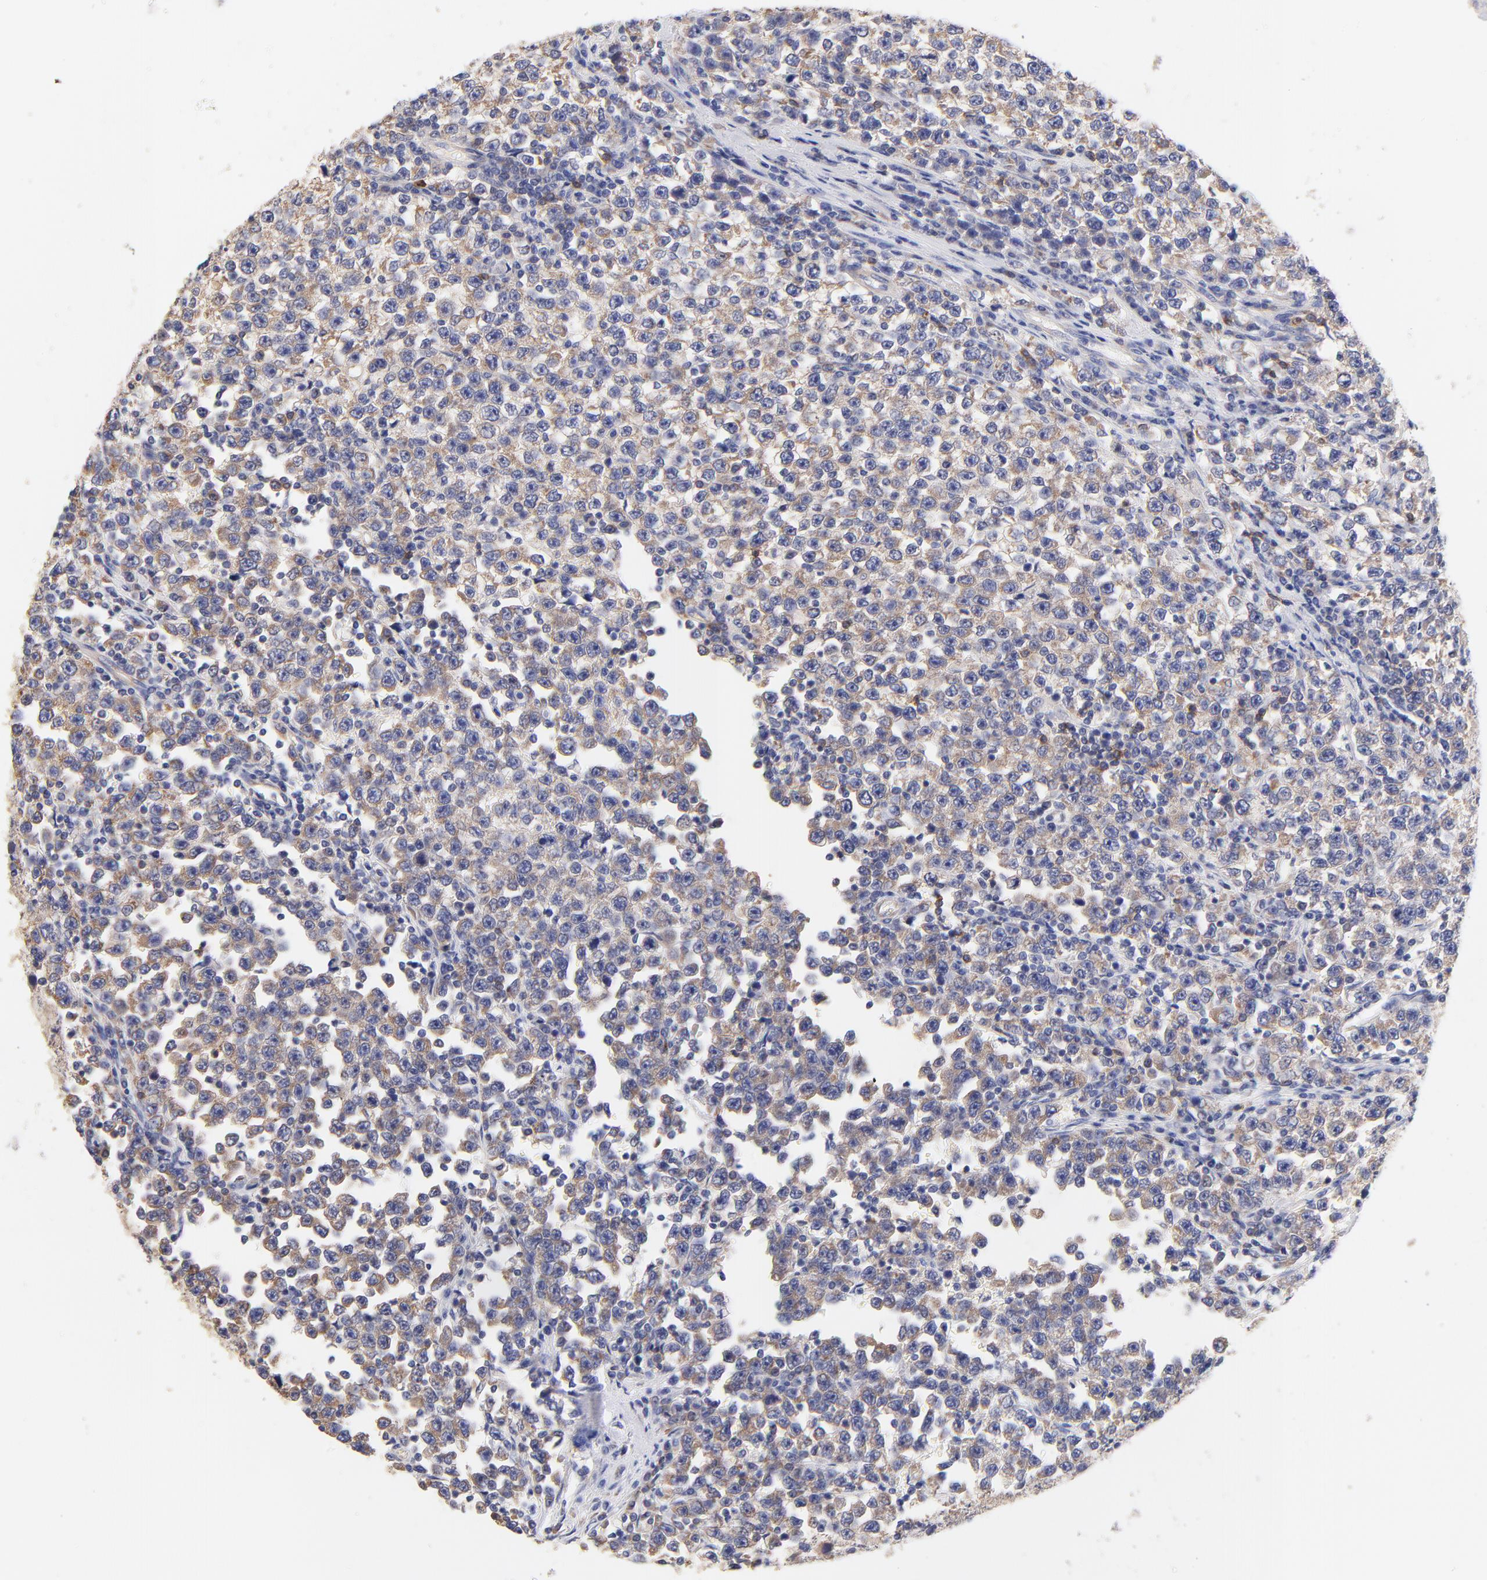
{"staining": {"intensity": "weak", "quantity": "25%-75%", "location": "cytoplasmic/membranous"}, "tissue": "testis cancer", "cell_type": "Tumor cells", "image_type": "cancer", "snomed": [{"axis": "morphology", "description": "Seminoma, NOS"}, {"axis": "topography", "description": "Testis"}], "caption": "The image exhibits staining of seminoma (testis), revealing weak cytoplasmic/membranous protein staining (brown color) within tumor cells.", "gene": "TNFRSF13C", "patient": {"sex": "male", "age": 43}}